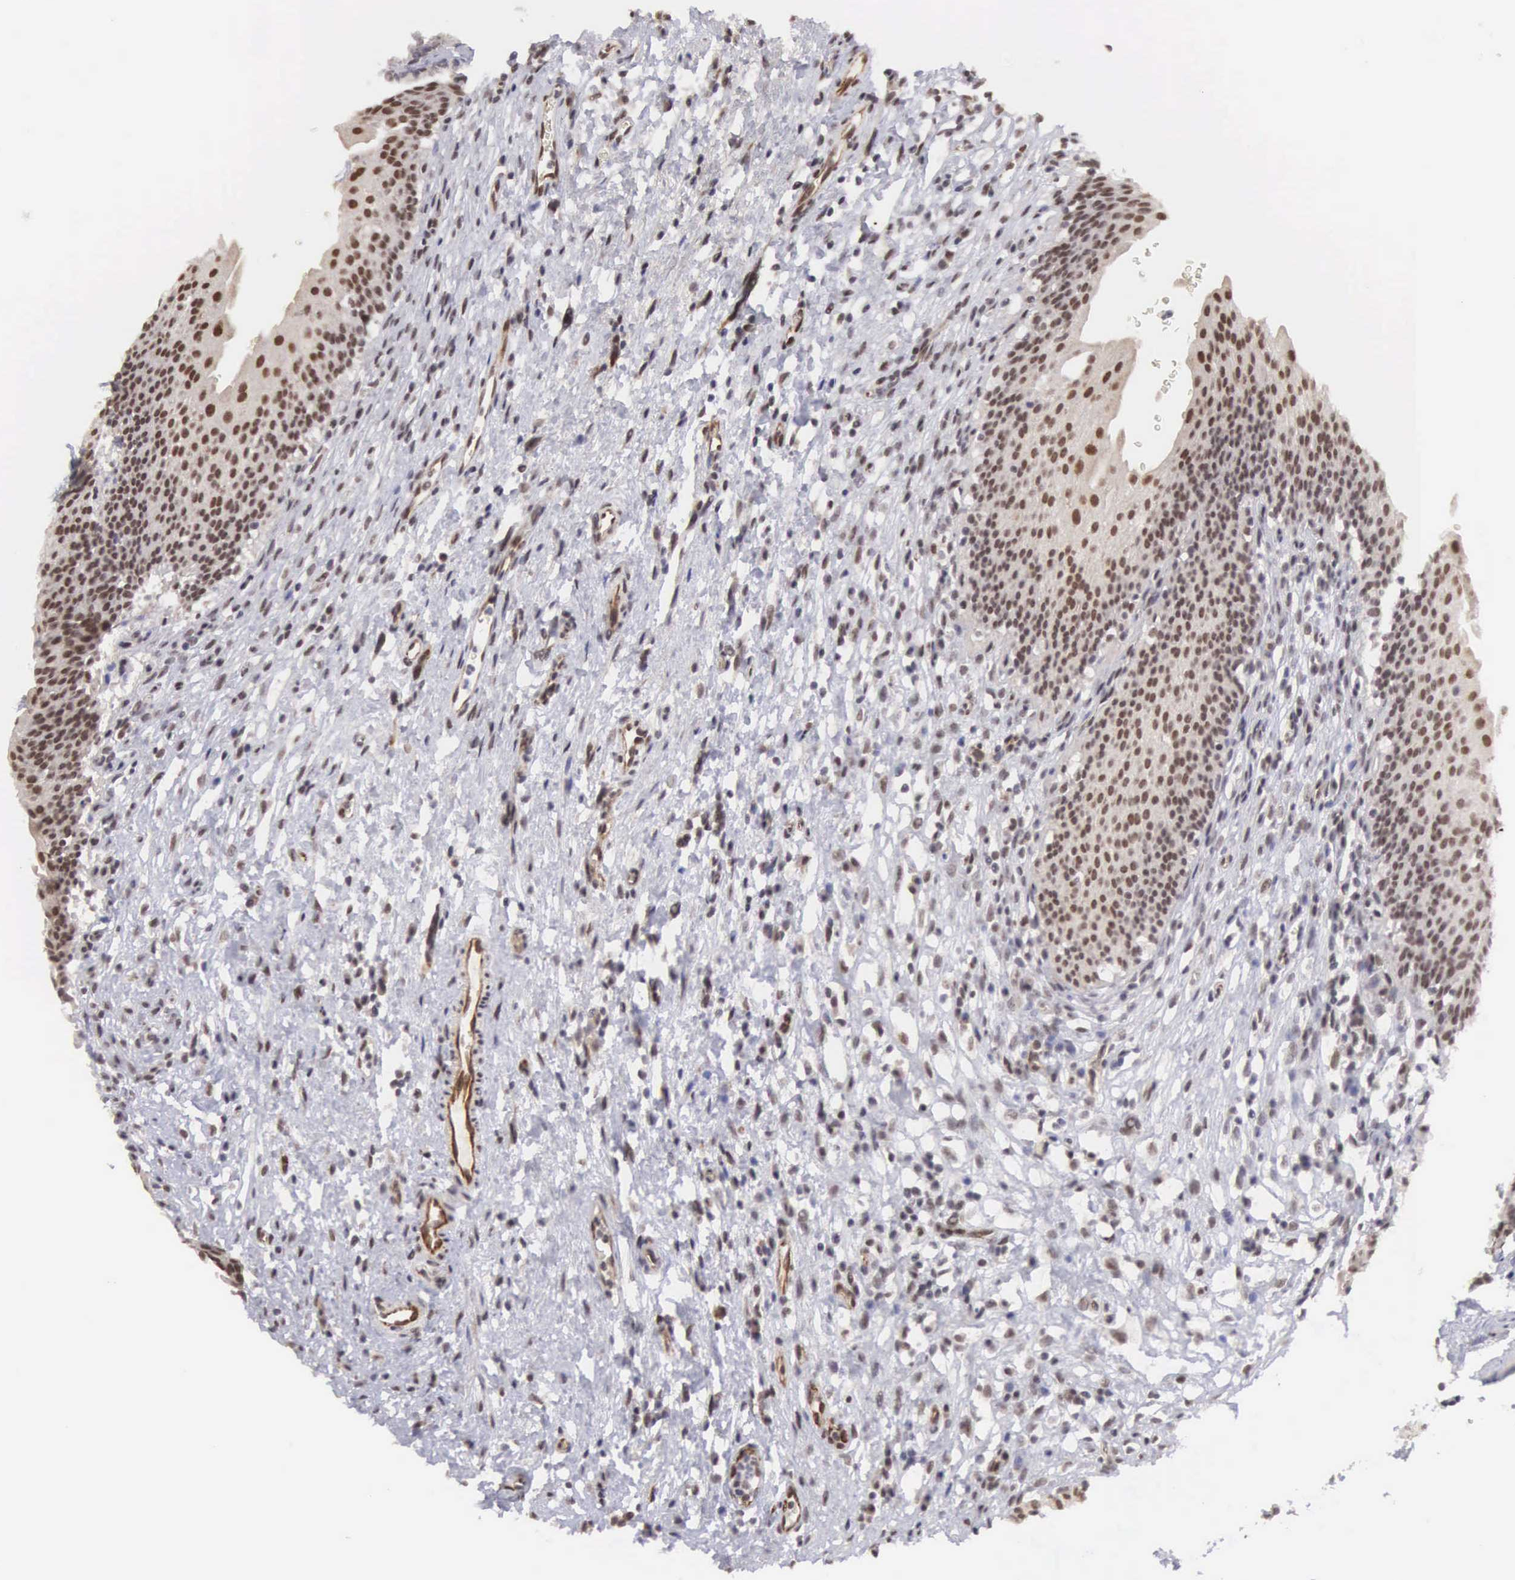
{"staining": {"intensity": "moderate", "quantity": ">75%", "location": "nuclear"}, "tissue": "urinary bladder", "cell_type": "Urothelial cells", "image_type": "normal", "snomed": [{"axis": "morphology", "description": "Normal tissue, NOS"}, {"axis": "morphology", "description": "Urothelial carcinoma, Low grade"}, {"axis": "topography", "description": "Smooth muscle"}, {"axis": "topography", "description": "Urinary bladder"}], "caption": "Brown immunohistochemical staining in normal urinary bladder shows moderate nuclear staining in about >75% of urothelial cells.", "gene": "MORC2", "patient": {"sex": "male", "age": 60}}